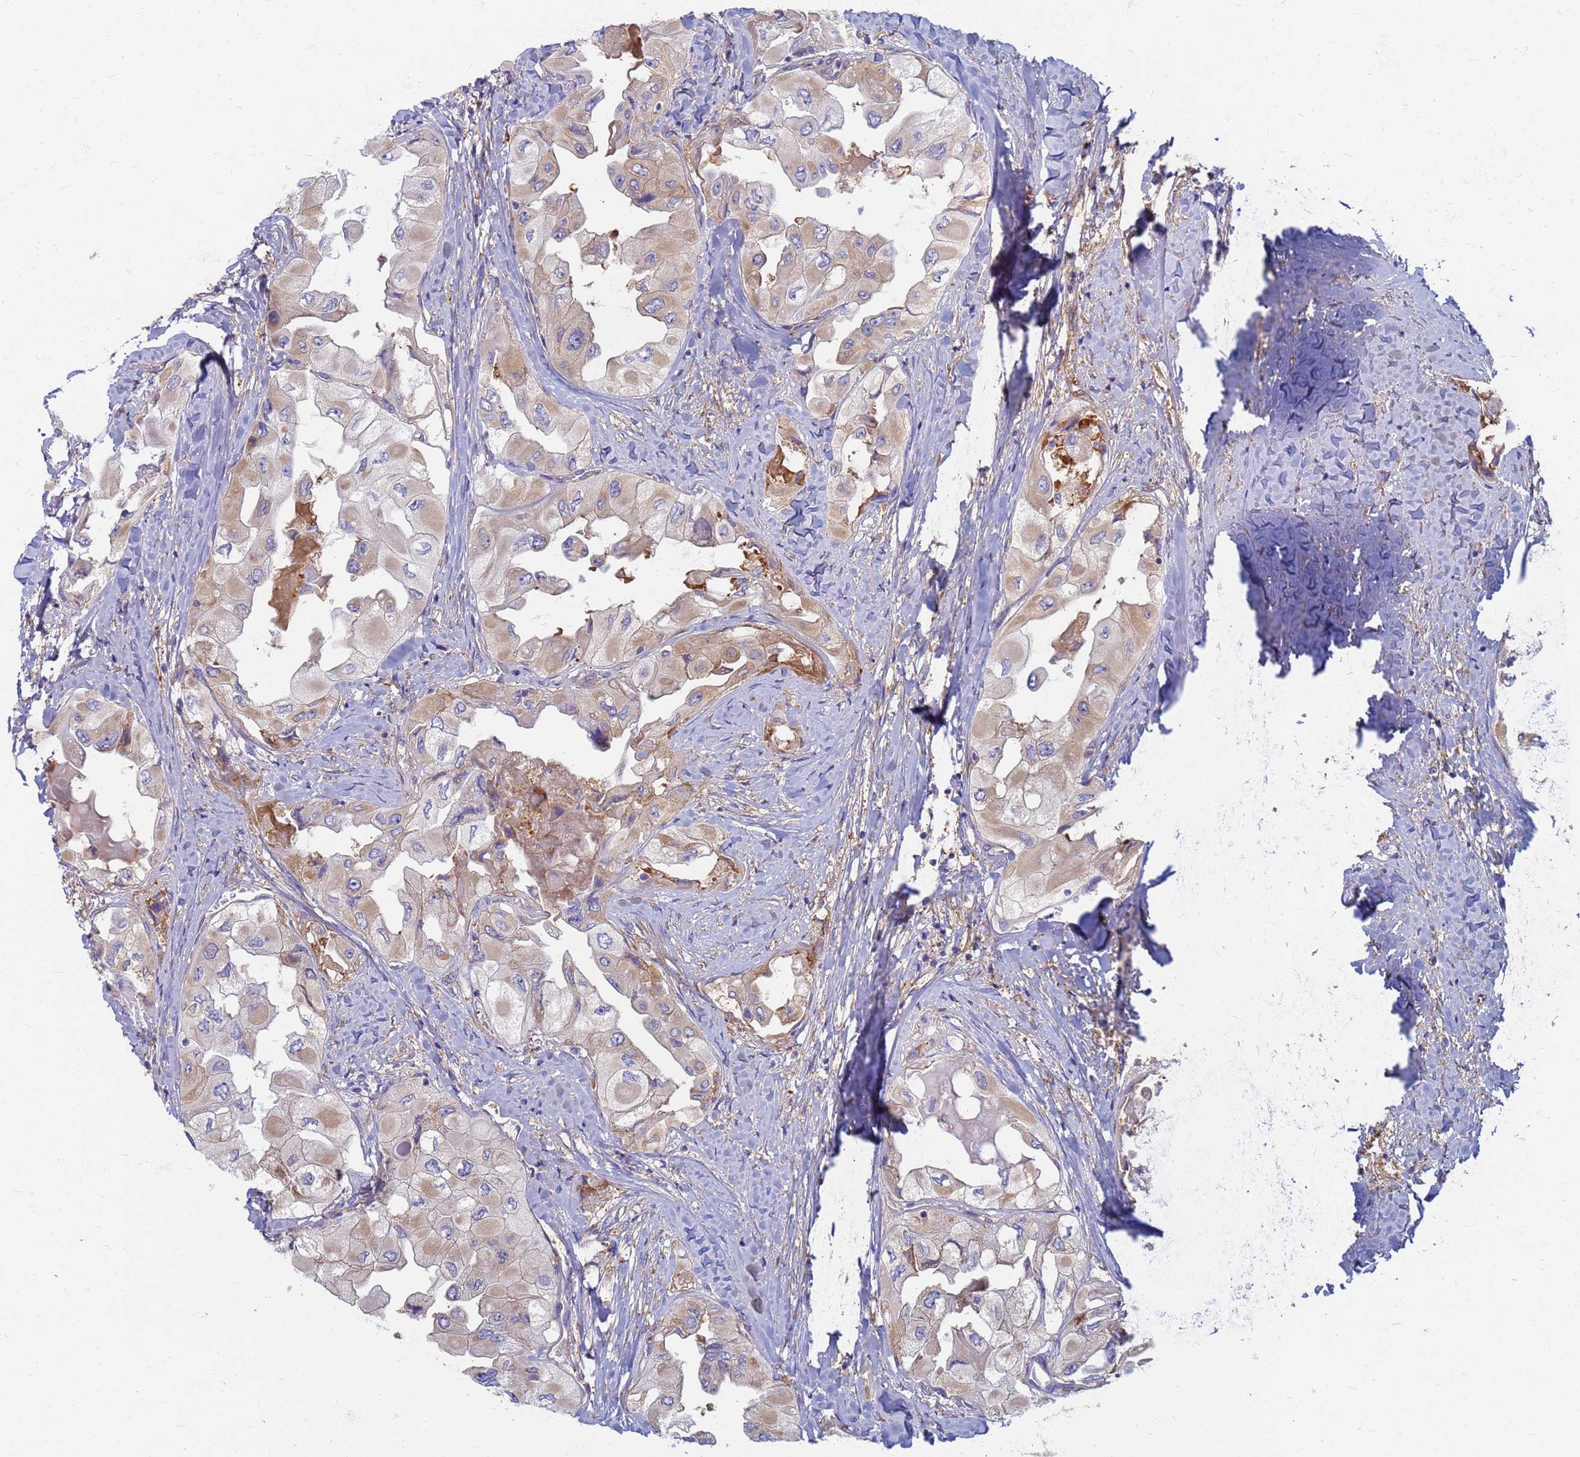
{"staining": {"intensity": "weak", "quantity": "25%-75%", "location": "cytoplasmic/membranous"}, "tissue": "thyroid cancer", "cell_type": "Tumor cells", "image_type": "cancer", "snomed": [{"axis": "morphology", "description": "Normal tissue, NOS"}, {"axis": "morphology", "description": "Papillary adenocarcinoma, NOS"}, {"axis": "topography", "description": "Thyroid gland"}], "caption": "There is low levels of weak cytoplasmic/membranous positivity in tumor cells of thyroid cancer, as demonstrated by immunohistochemical staining (brown color).", "gene": "EEA1", "patient": {"sex": "female", "age": 59}}